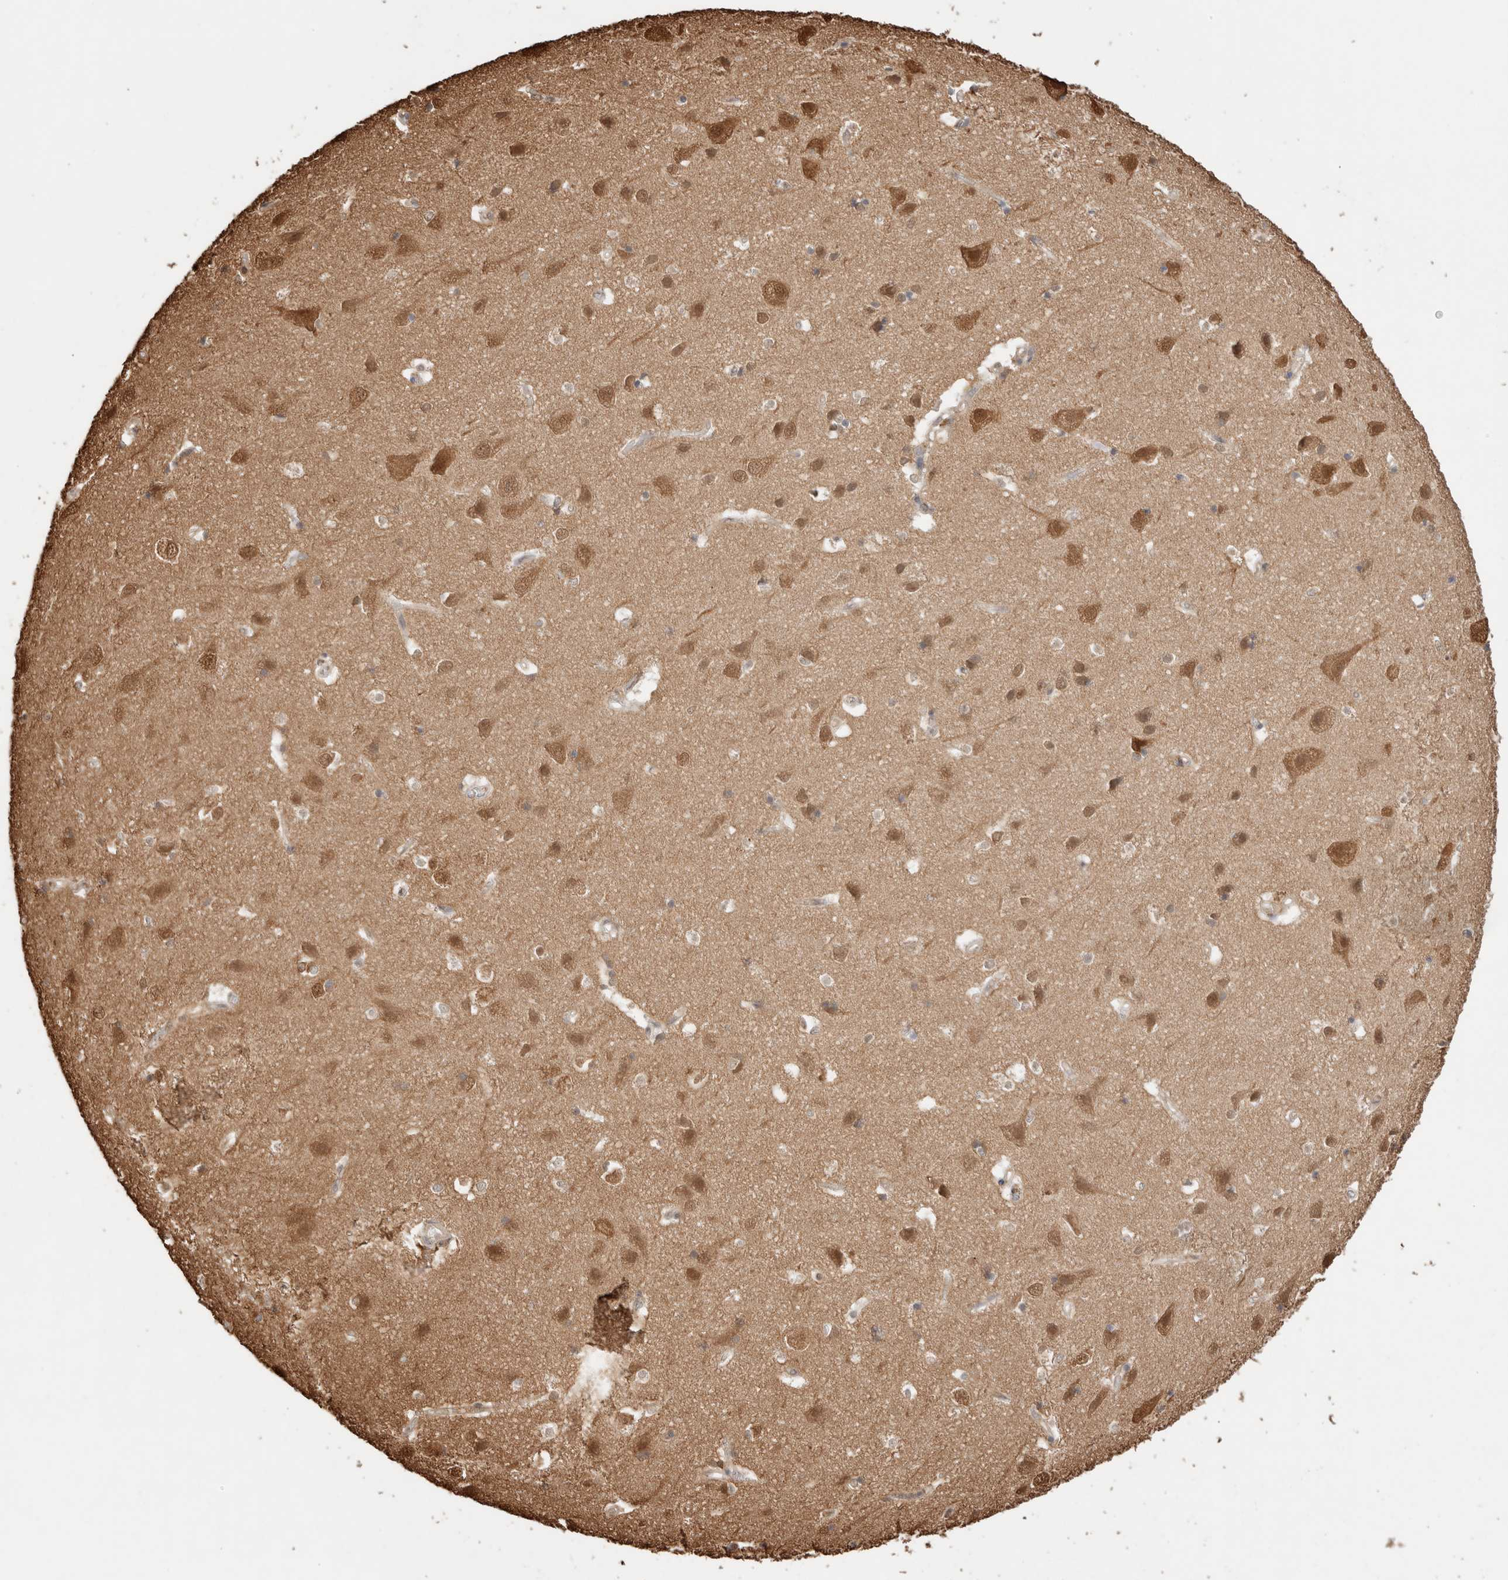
{"staining": {"intensity": "negative", "quantity": "none", "location": "none"}, "tissue": "cerebral cortex", "cell_type": "Endothelial cells", "image_type": "normal", "snomed": [{"axis": "morphology", "description": "Normal tissue, NOS"}, {"axis": "topography", "description": "Cerebral cortex"}], "caption": "Immunohistochemical staining of unremarkable cerebral cortex demonstrates no significant positivity in endothelial cells. The staining is performed using DAB (3,3'-diaminobenzidine) brown chromogen with nuclei counter-stained in using hematoxylin.", "gene": "YWHAH", "patient": {"sex": "male", "age": 54}}